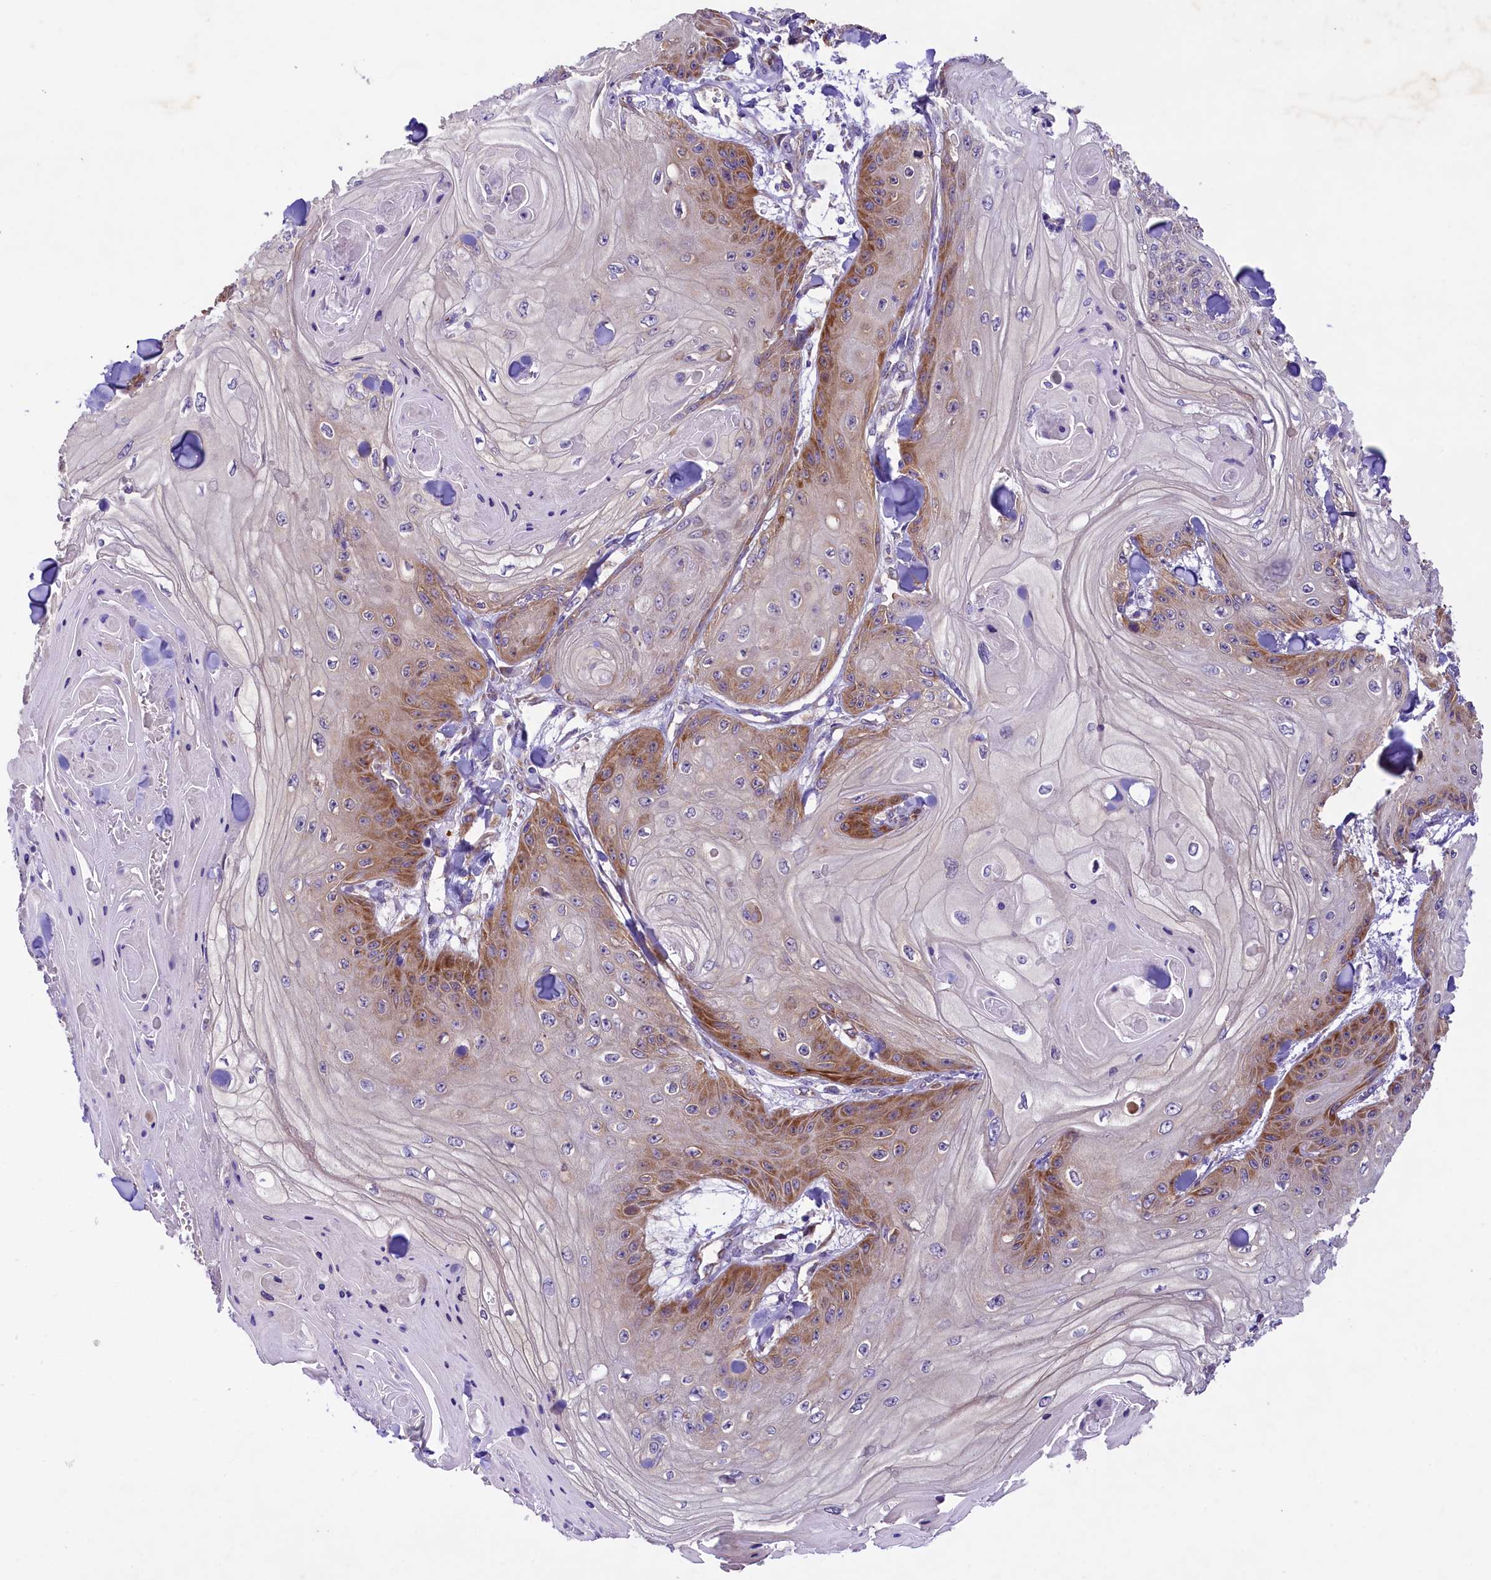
{"staining": {"intensity": "moderate", "quantity": "<25%", "location": "cytoplasmic/membranous"}, "tissue": "skin cancer", "cell_type": "Tumor cells", "image_type": "cancer", "snomed": [{"axis": "morphology", "description": "Squamous cell carcinoma, NOS"}, {"axis": "topography", "description": "Skin"}], "caption": "Skin squamous cell carcinoma stained for a protein (brown) demonstrates moderate cytoplasmic/membranous positive staining in approximately <25% of tumor cells.", "gene": "LARP4", "patient": {"sex": "male", "age": 74}}